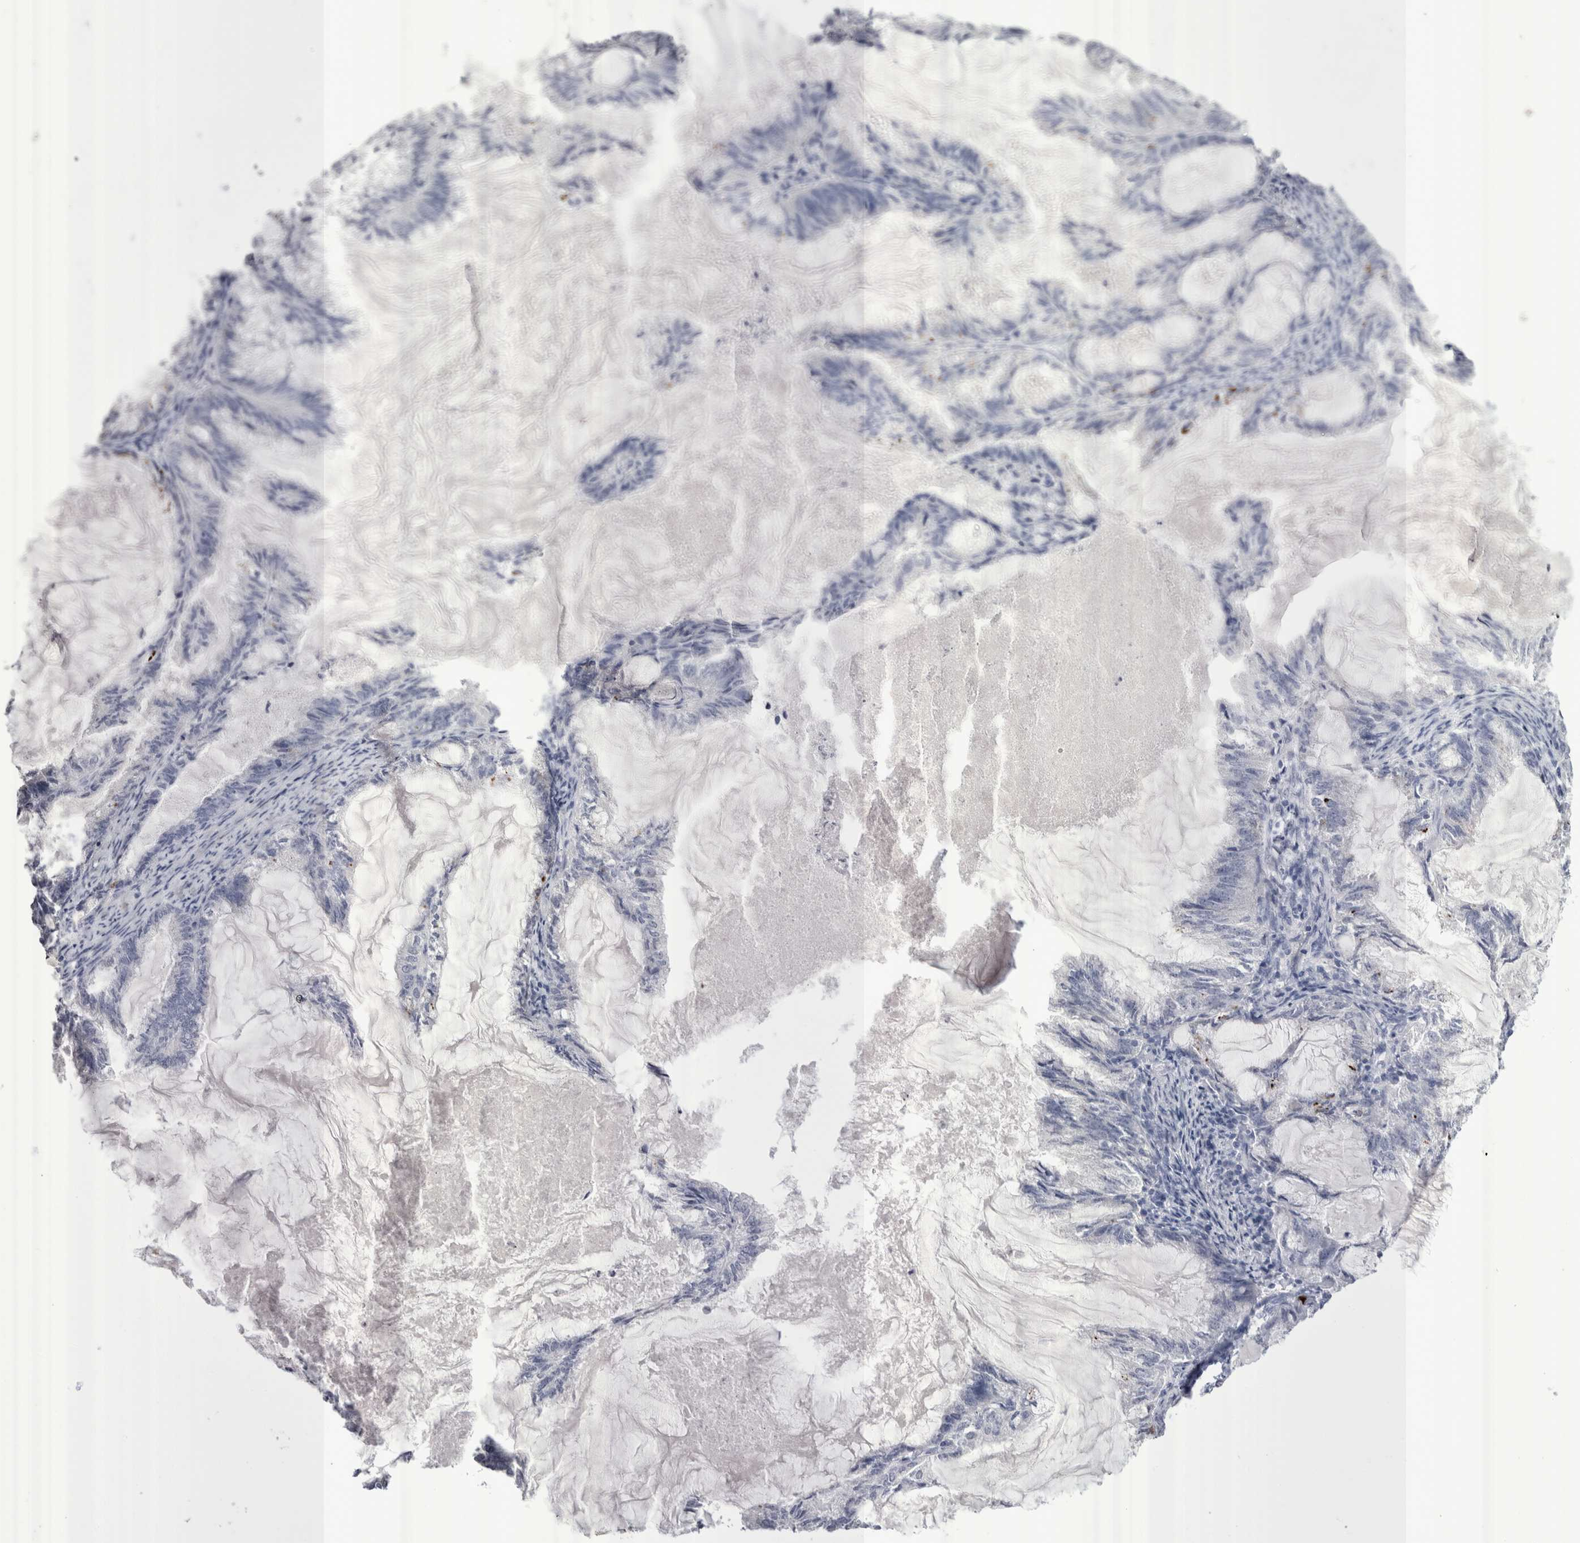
{"staining": {"intensity": "negative", "quantity": "none", "location": "none"}, "tissue": "endometrial cancer", "cell_type": "Tumor cells", "image_type": "cancer", "snomed": [{"axis": "morphology", "description": "Adenocarcinoma, NOS"}, {"axis": "topography", "description": "Endometrium"}], "caption": "The image exhibits no staining of tumor cells in adenocarcinoma (endometrial).", "gene": "PWP2", "patient": {"sex": "female", "age": 86}}